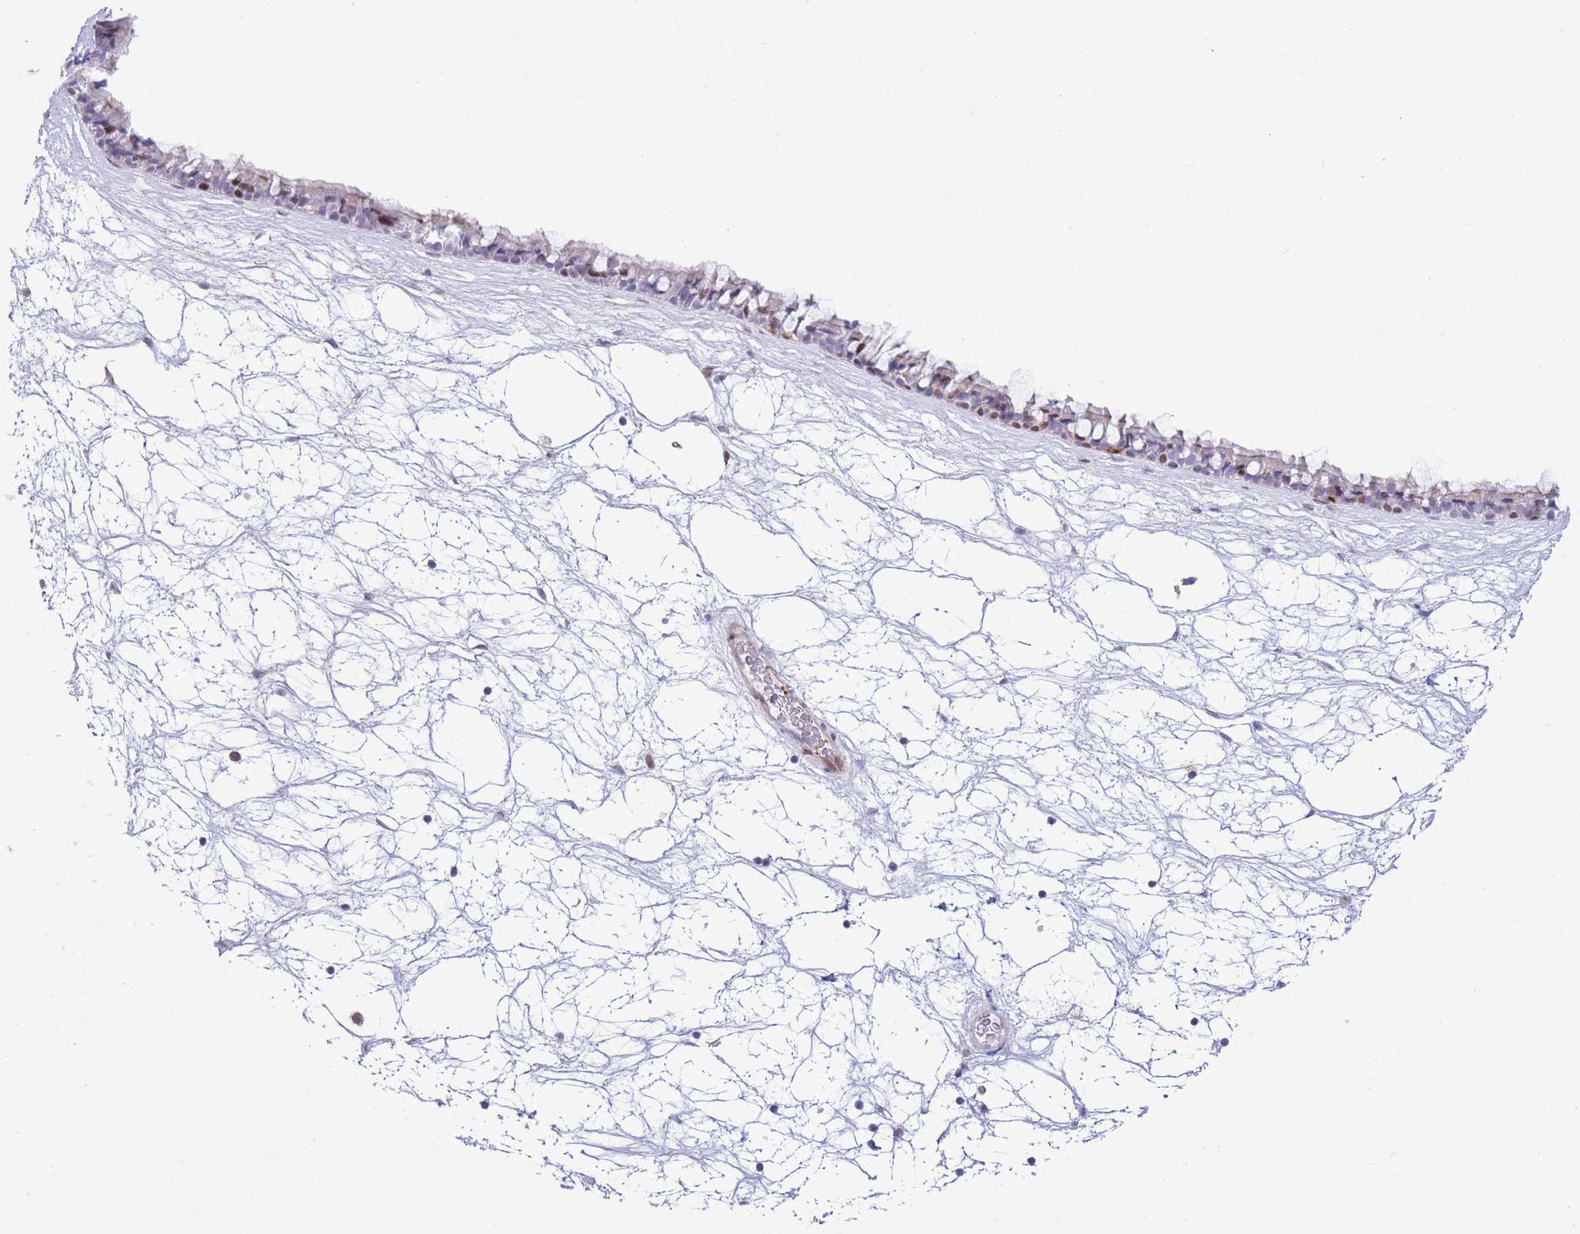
{"staining": {"intensity": "moderate", "quantity": "<25%", "location": "nuclear"}, "tissue": "nasopharynx", "cell_type": "Respiratory epithelial cells", "image_type": "normal", "snomed": [{"axis": "morphology", "description": "Normal tissue, NOS"}, {"axis": "topography", "description": "Nasopharynx"}], "caption": "Brown immunohistochemical staining in unremarkable nasopharynx reveals moderate nuclear expression in approximately <25% of respiratory epithelial cells. (IHC, brightfield microscopy, high magnification).", "gene": "ANO8", "patient": {"sex": "male", "age": 64}}